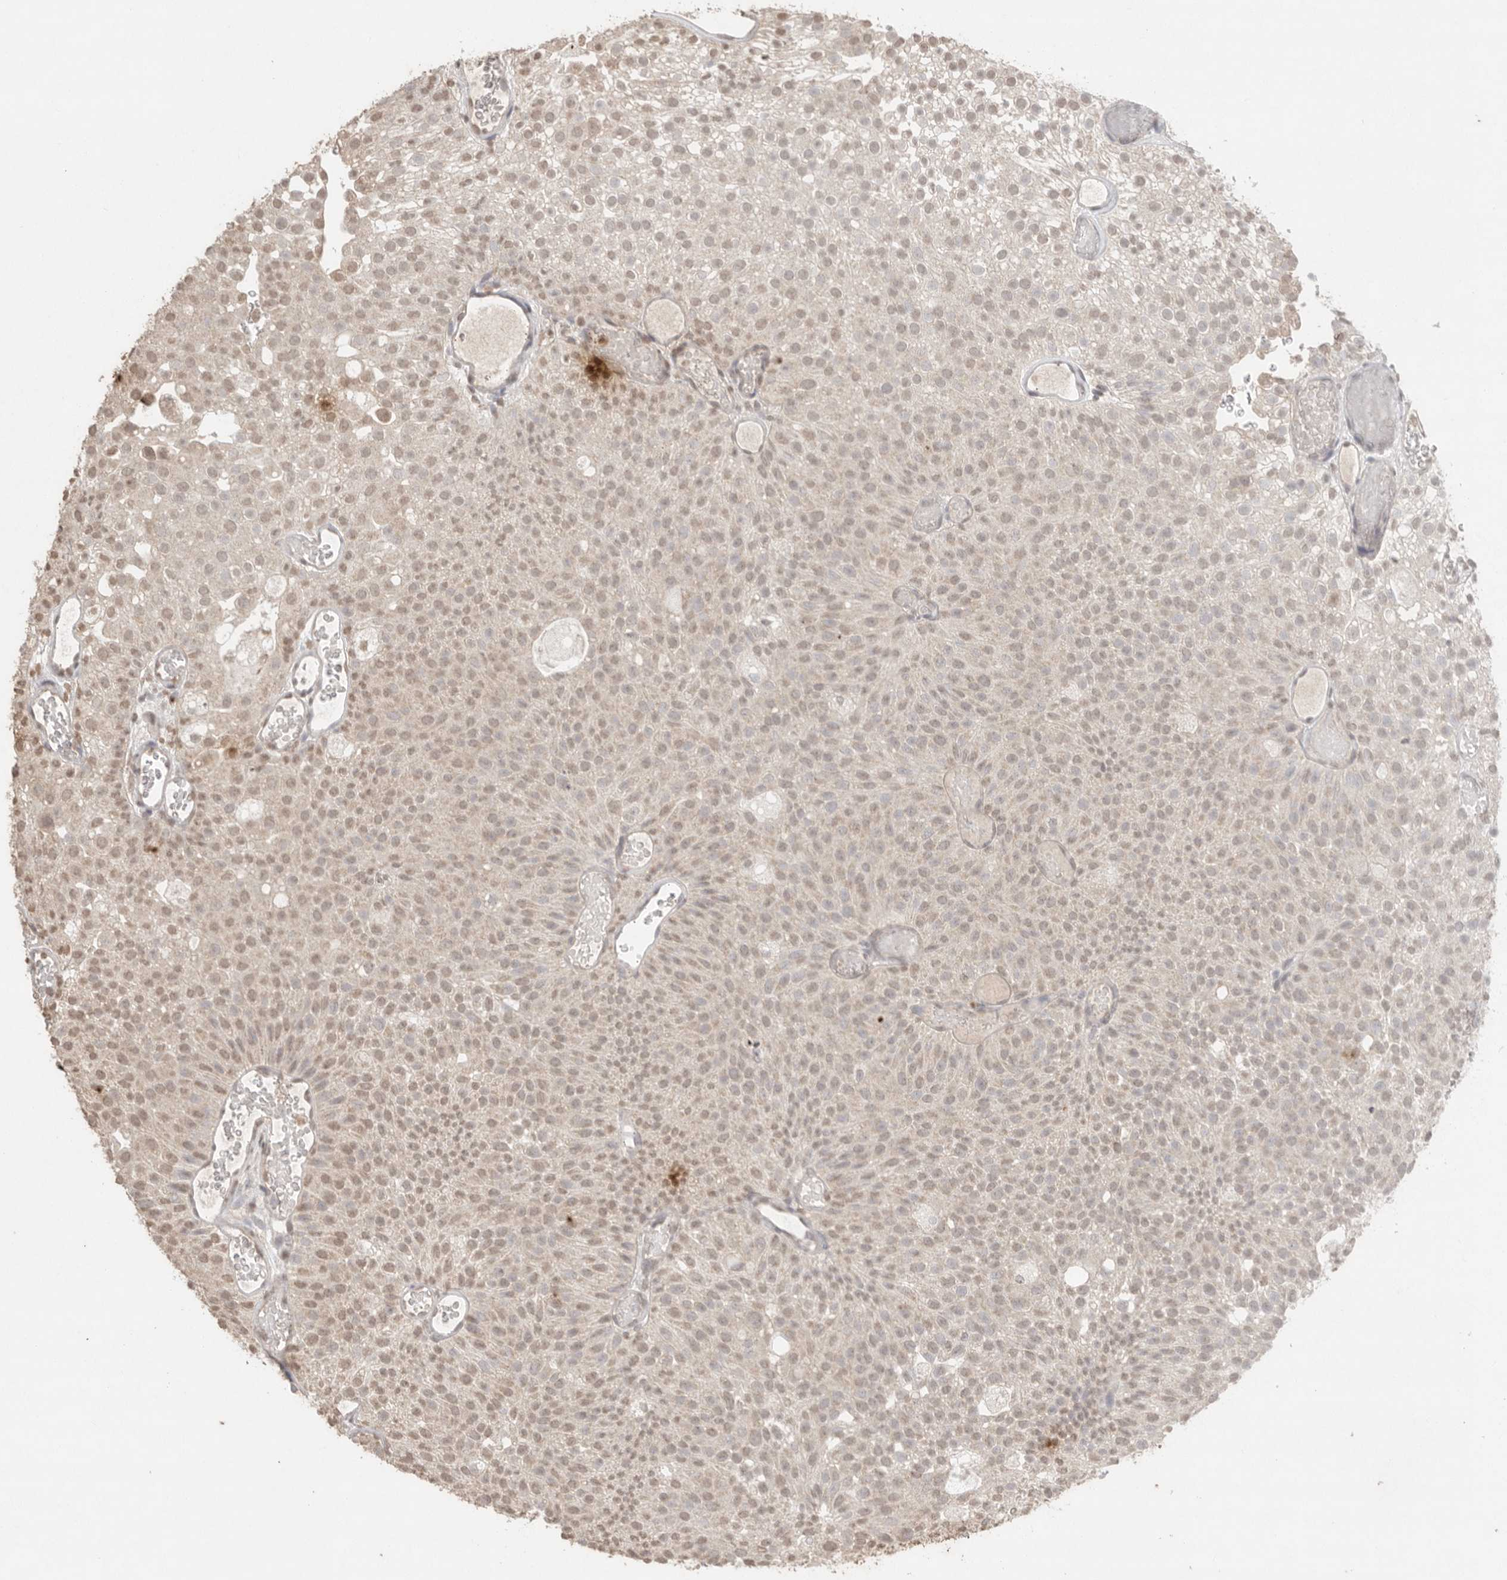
{"staining": {"intensity": "weak", "quantity": ">75%", "location": "nuclear"}, "tissue": "urothelial cancer", "cell_type": "Tumor cells", "image_type": "cancer", "snomed": [{"axis": "morphology", "description": "Urothelial carcinoma, Low grade"}, {"axis": "topography", "description": "Urinary bladder"}], "caption": "This photomicrograph displays IHC staining of human low-grade urothelial carcinoma, with low weak nuclear staining in about >75% of tumor cells.", "gene": "KLK5", "patient": {"sex": "male", "age": 78}}